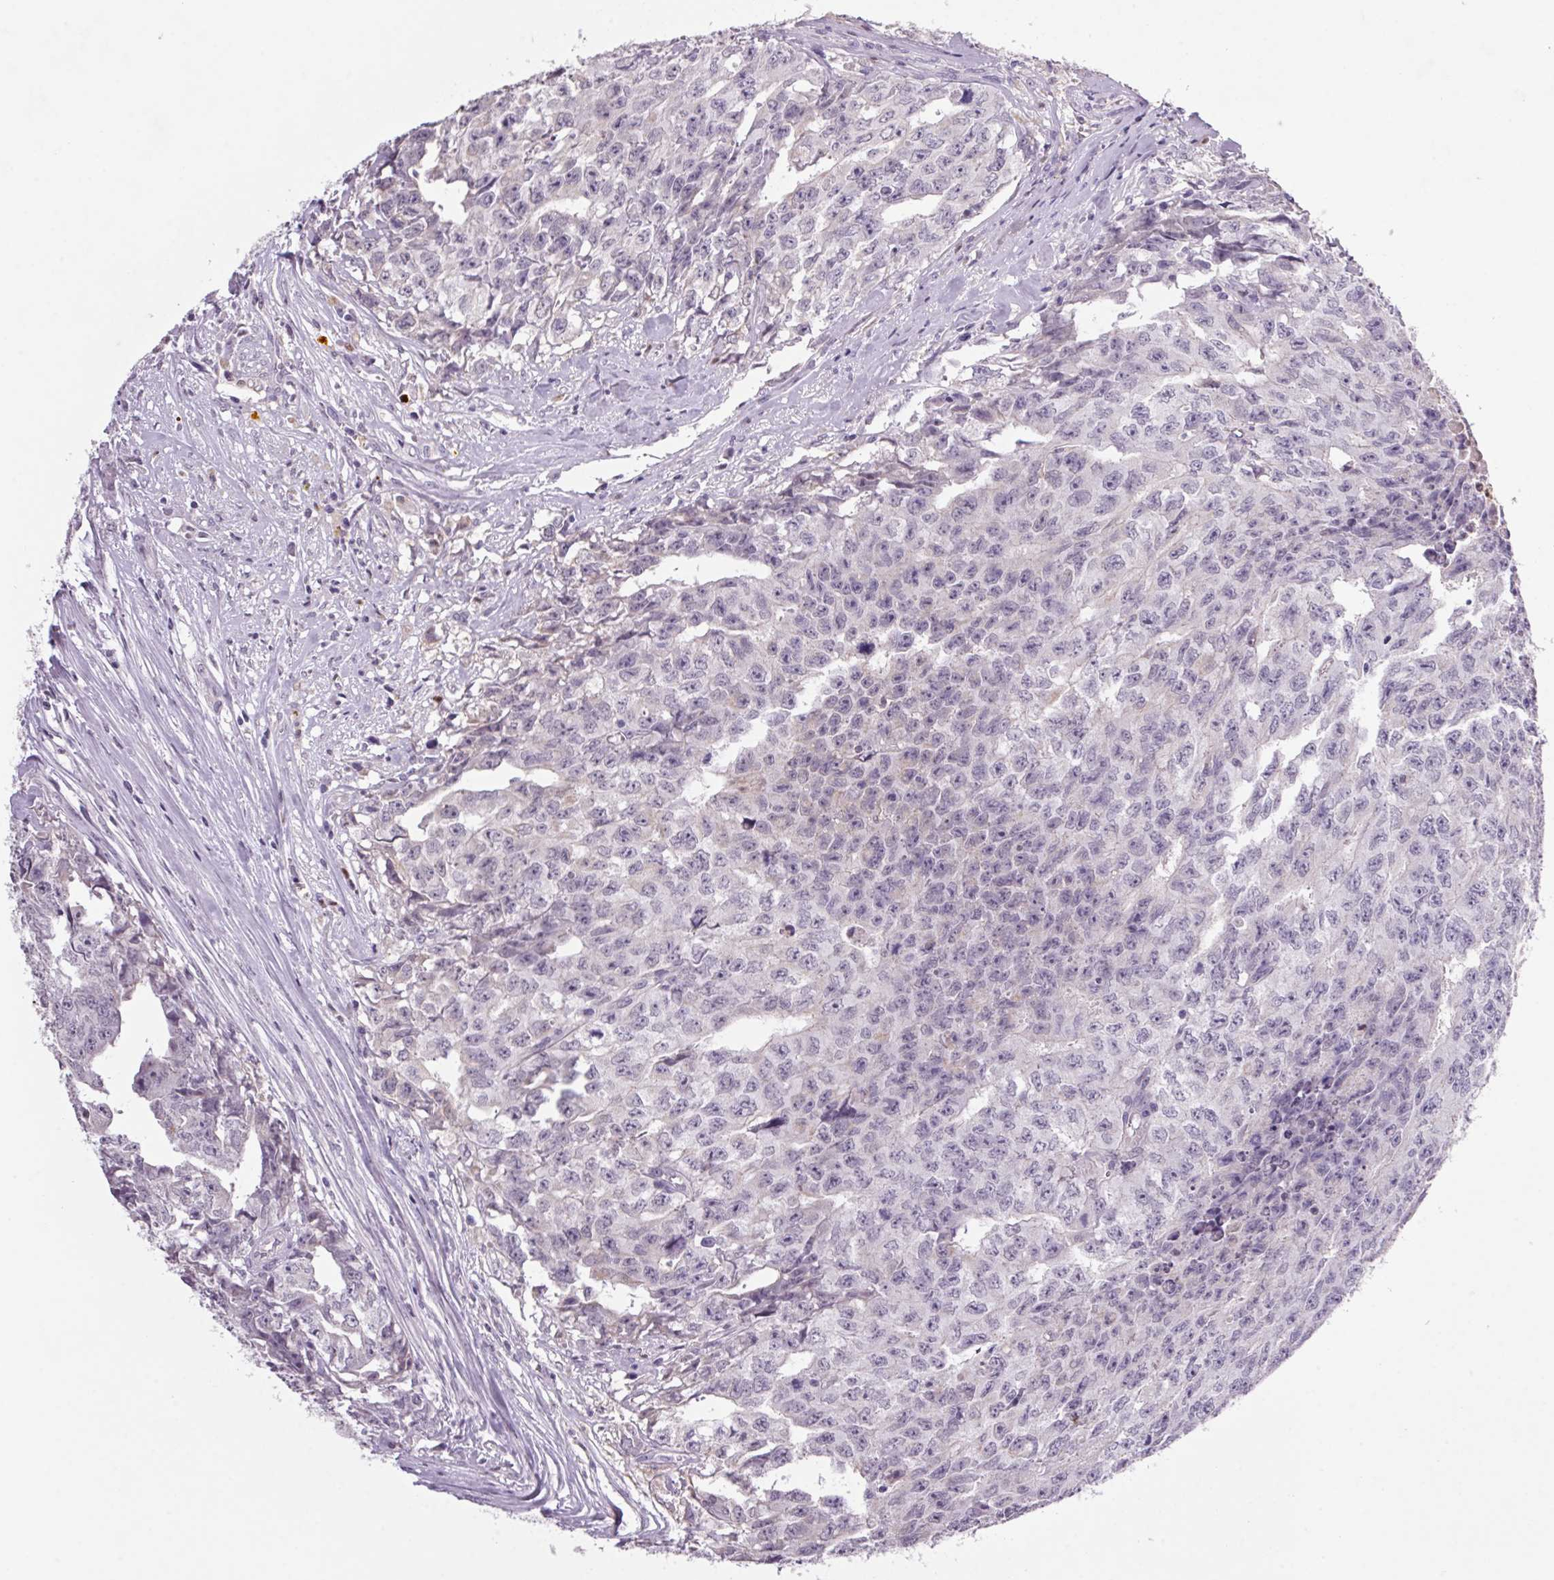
{"staining": {"intensity": "negative", "quantity": "none", "location": "none"}, "tissue": "testis cancer", "cell_type": "Tumor cells", "image_type": "cancer", "snomed": [{"axis": "morphology", "description": "Carcinoma, Embryonal, NOS"}, {"axis": "morphology", "description": "Teratoma, malignant, NOS"}, {"axis": "topography", "description": "Testis"}], "caption": "IHC photomicrograph of human testis embryonal carcinoma stained for a protein (brown), which displays no positivity in tumor cells.", "gene": "TRDN", "patient": {"sex": "male", "age": 24}}